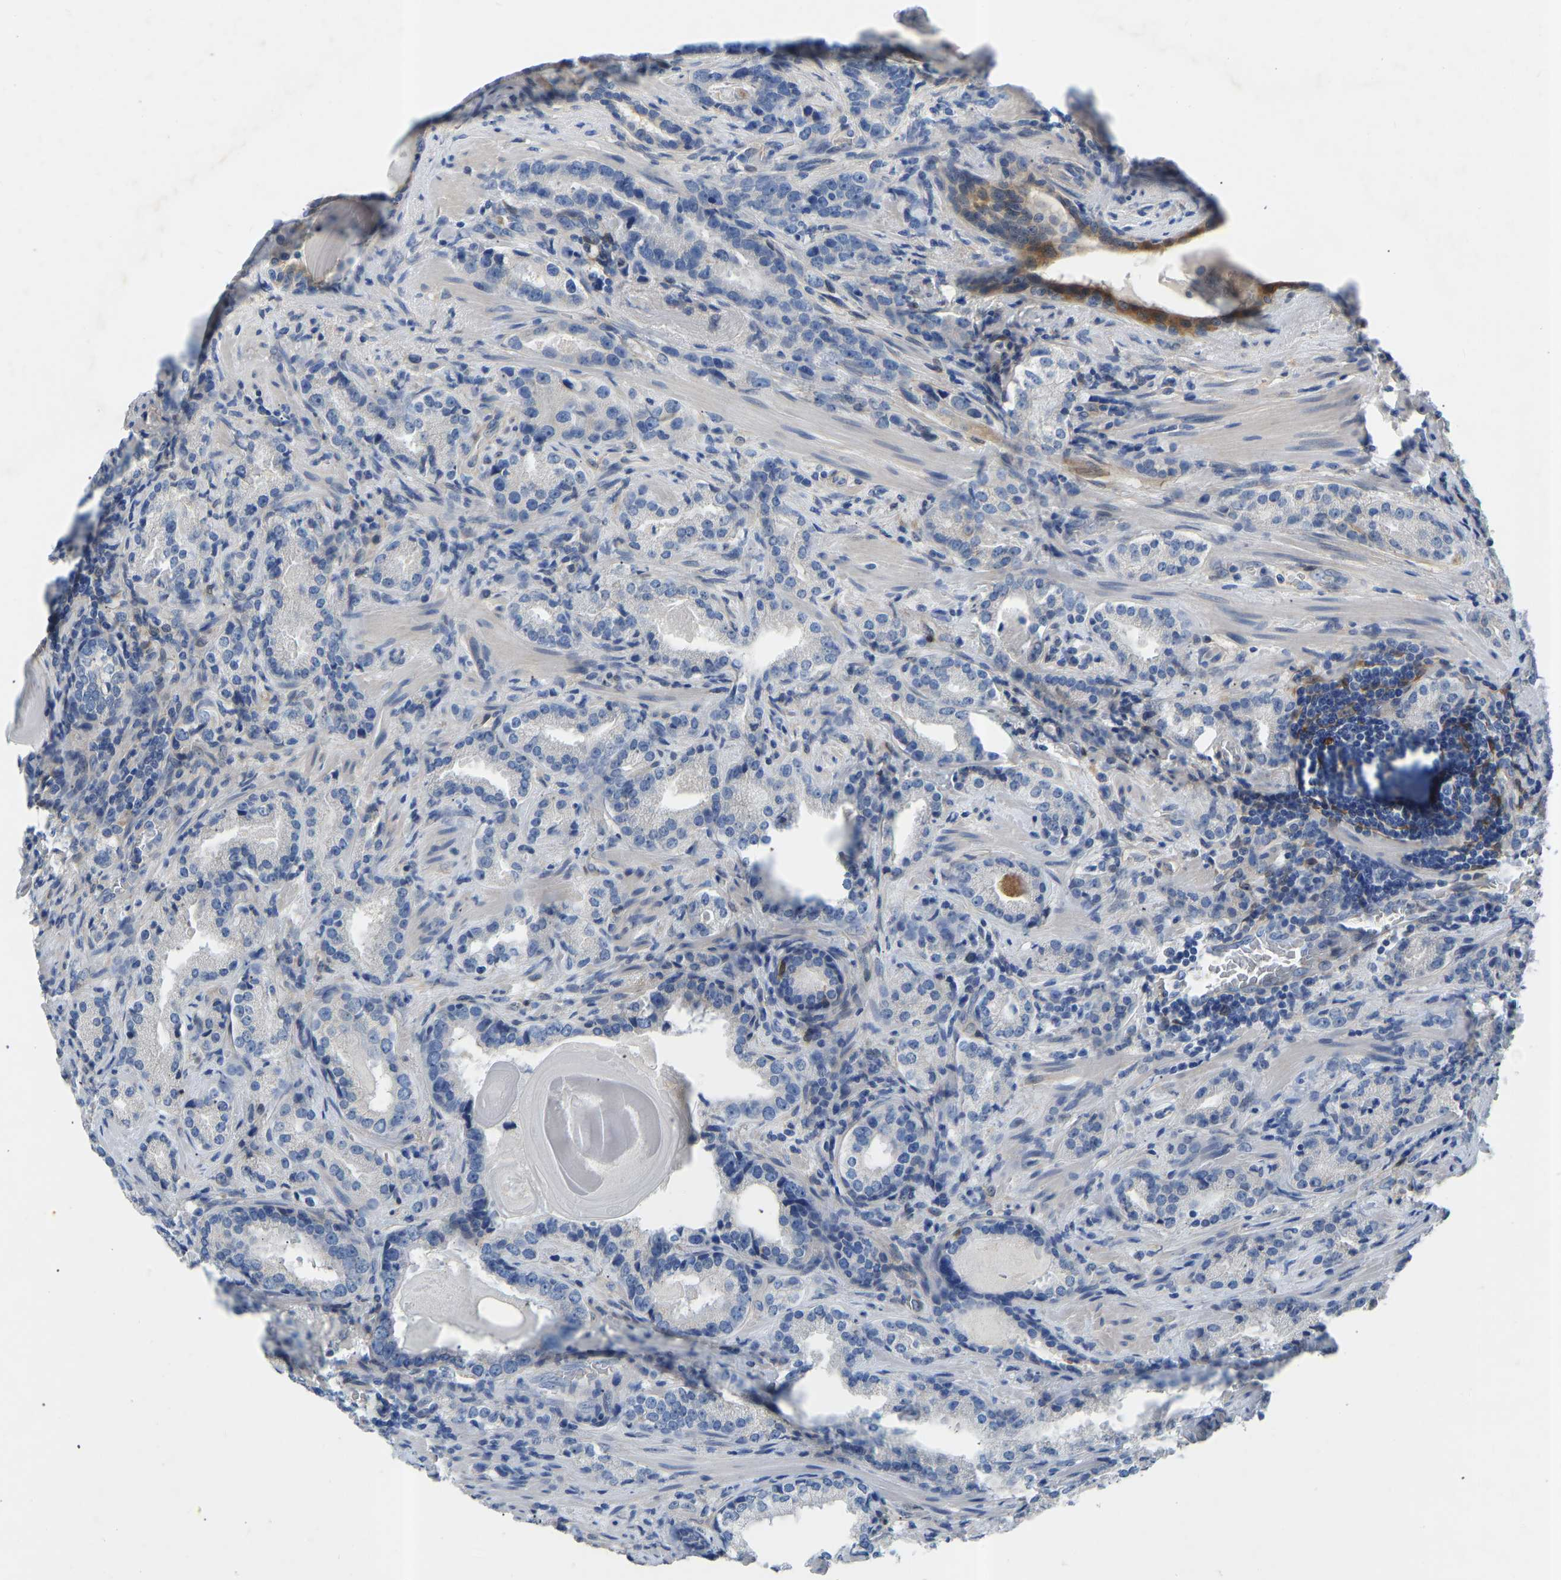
{"staining": {"intensity": "negative", "quantity": "none", "location": "none"}, "tissue": "prostate cancer", "cell_type": "Tumor cells", "image_type": "cancer", "snomed": [{"axis": "morphology", "description": "Adenocarcinoma, High grade"}, {"axis": "topography", "description": "Prostate"}], "caption": "Immunohistochemistry (IHC) histopathology image of human prostate cancer (adenocarcinoma (high-grade)) stained for a protein (brown), which shows no expression in tumor cells.", "gene": "RBP1", "patient": {"sex": "male", "age": 63}}